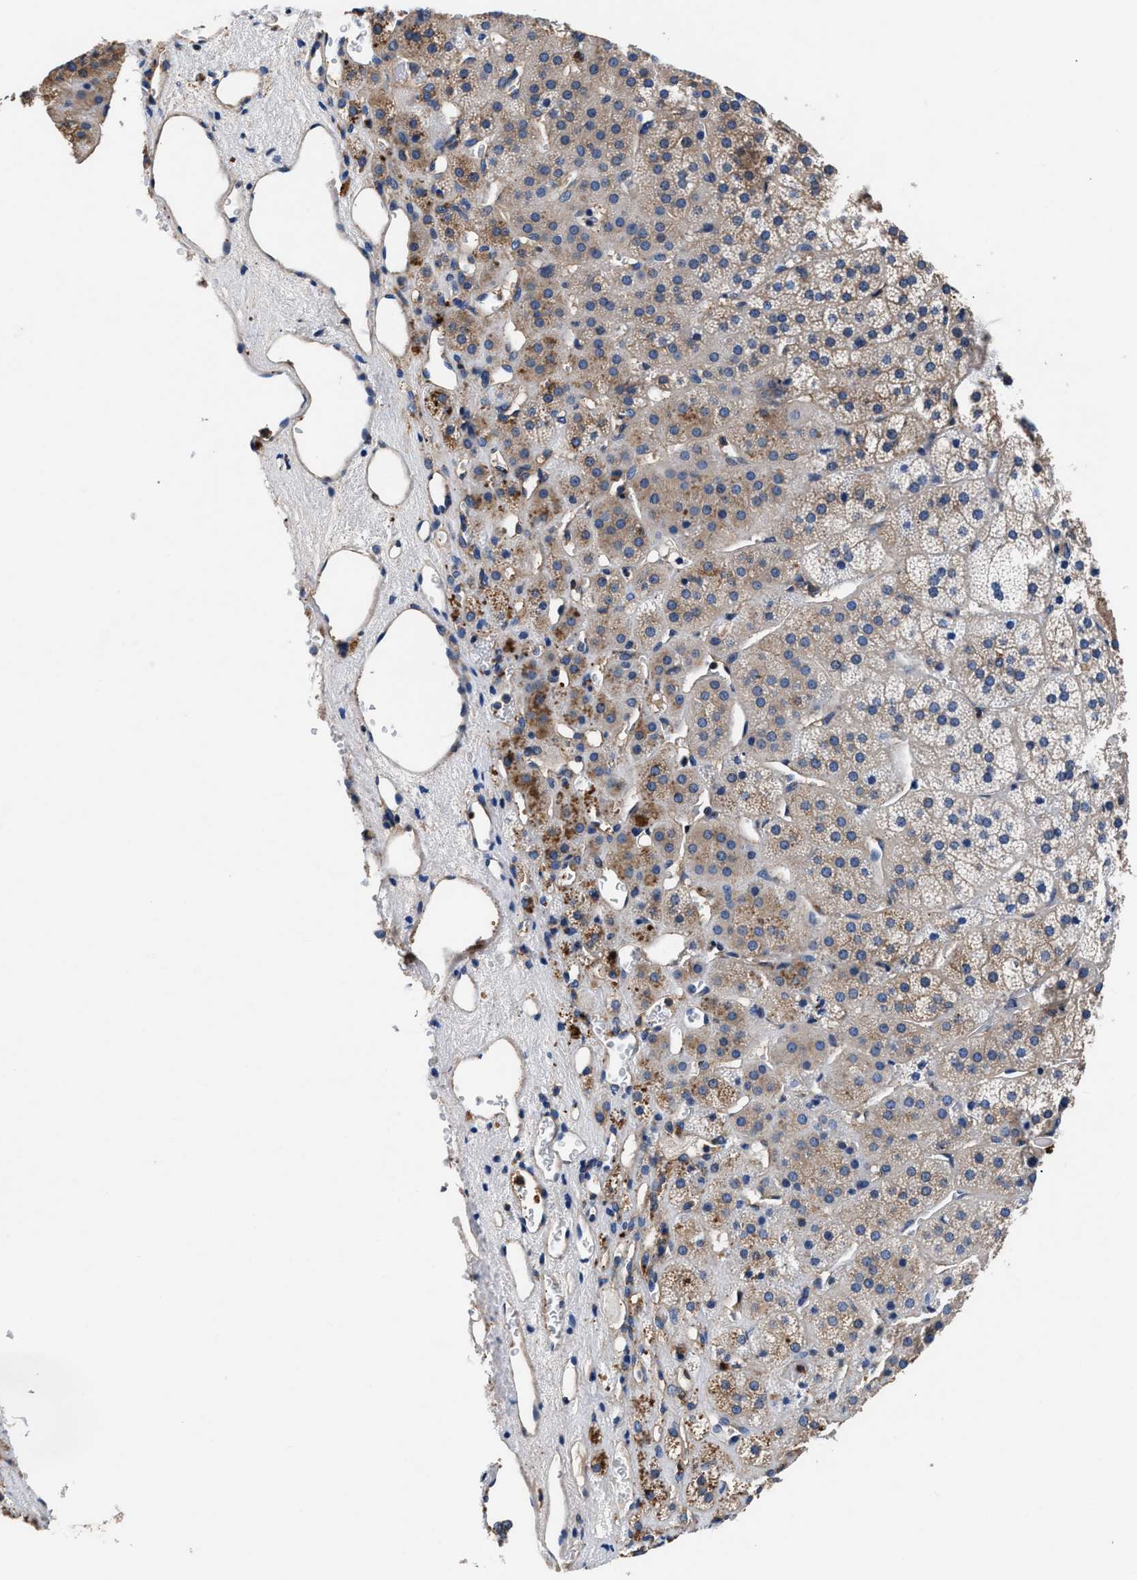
{"staining": {"intensity": "strong", "quantity": "25%-75%", "location": "cytoplasmic/membranous"}, "tissue": "adrenal gland", "cell_type": "Glandular cells", "image_type": "normal", "snomed": [{"axis": "morphology", "description": "Normal tissue, NOS"}, {"axis": "topography", "description": "Adrenal gland"}], "caption": "Glandular cells exhibit strong cytoplasmic/membranous staining in about 25%-75% of cells in normal adrenal gland.", "gene": "SH3GL1", "patient": {"sex": "female", "age": 44}}